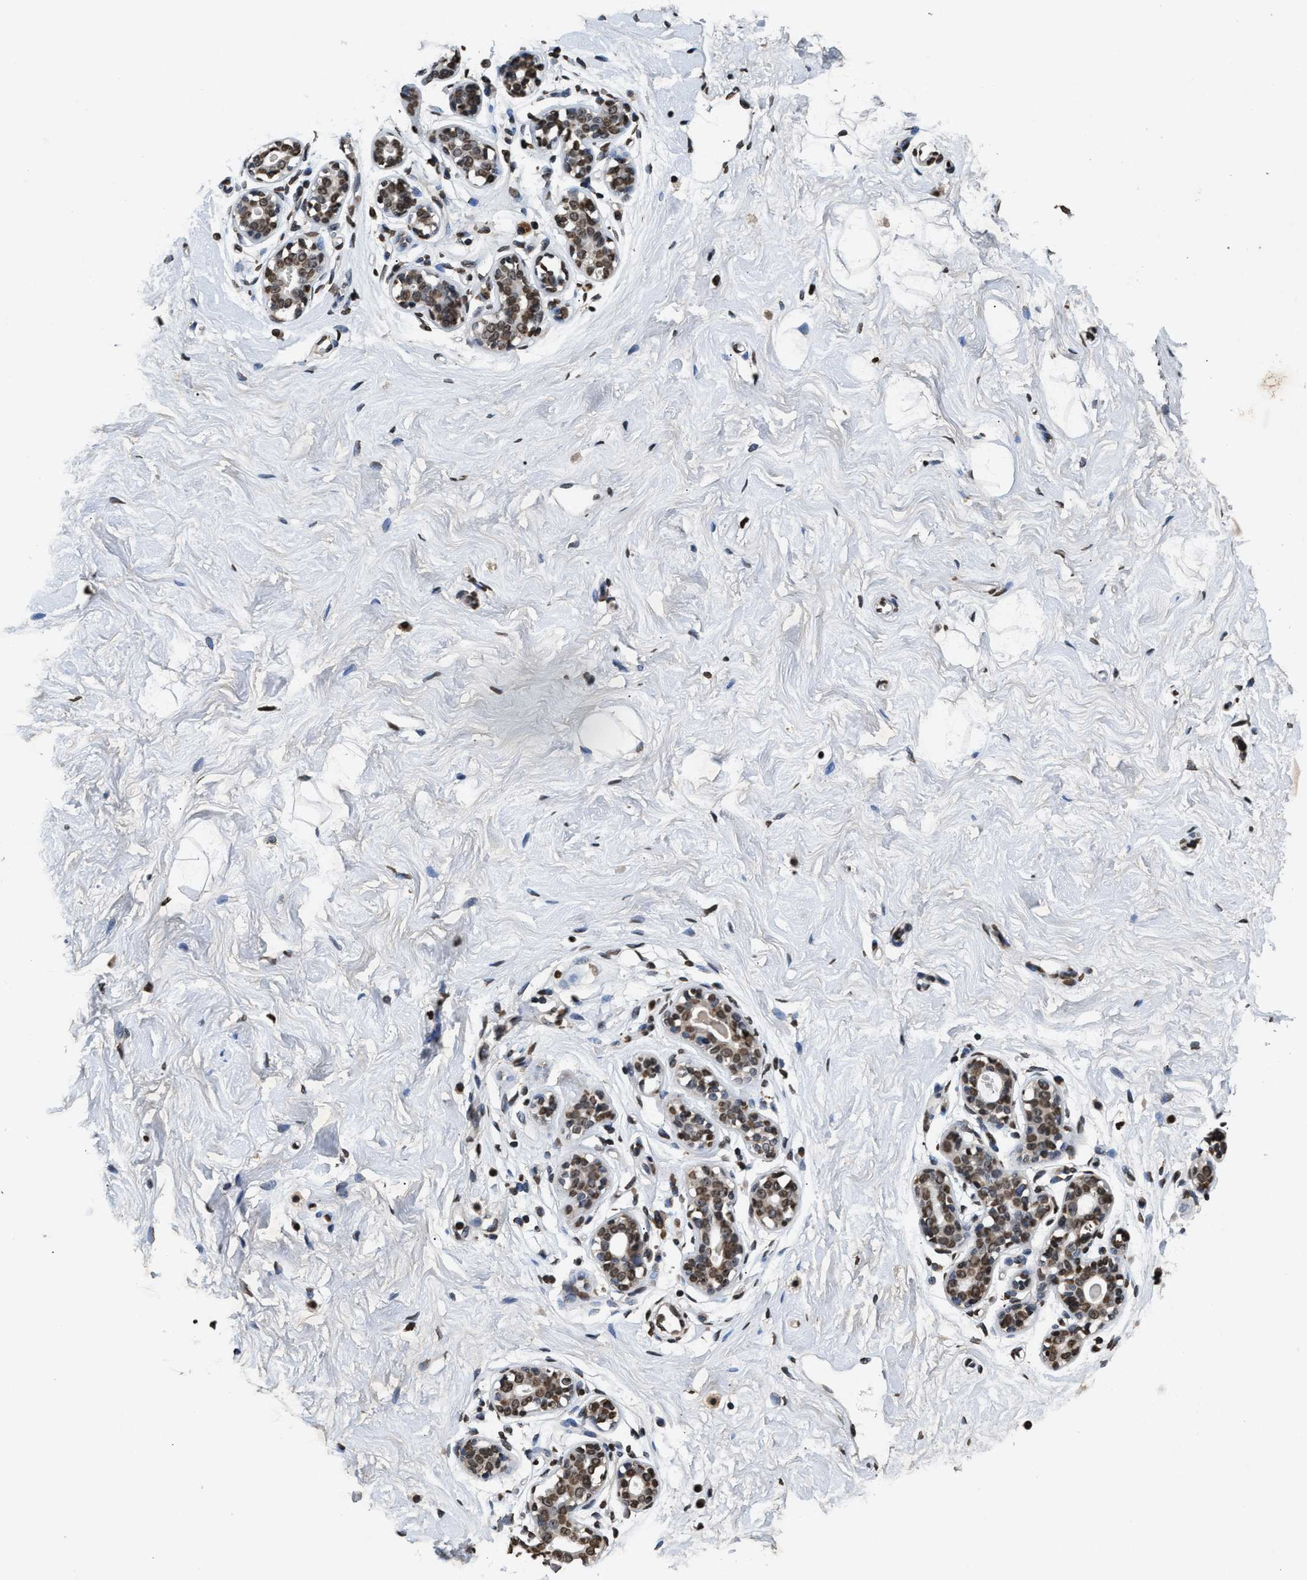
{"staining": {"intensity": "moderate", "quantity": ">75%", "location": "nuclear"}, "tissue": "breast", "cell_type": "Adipocytes", "image_type": "normal", "snomed": [{"axis": "morphology", "description": "Normal tissue, NOS"}, {"axis": "topography", "description": "Breast"}], "caption": "Brown immunohistochemical staining in unremarkable breast exhibits moderate nuclear positivity in approximately >75% of adipocytes.", "gene": "DNASE1L3", "patient": {"sex": "female", "age": 23}}